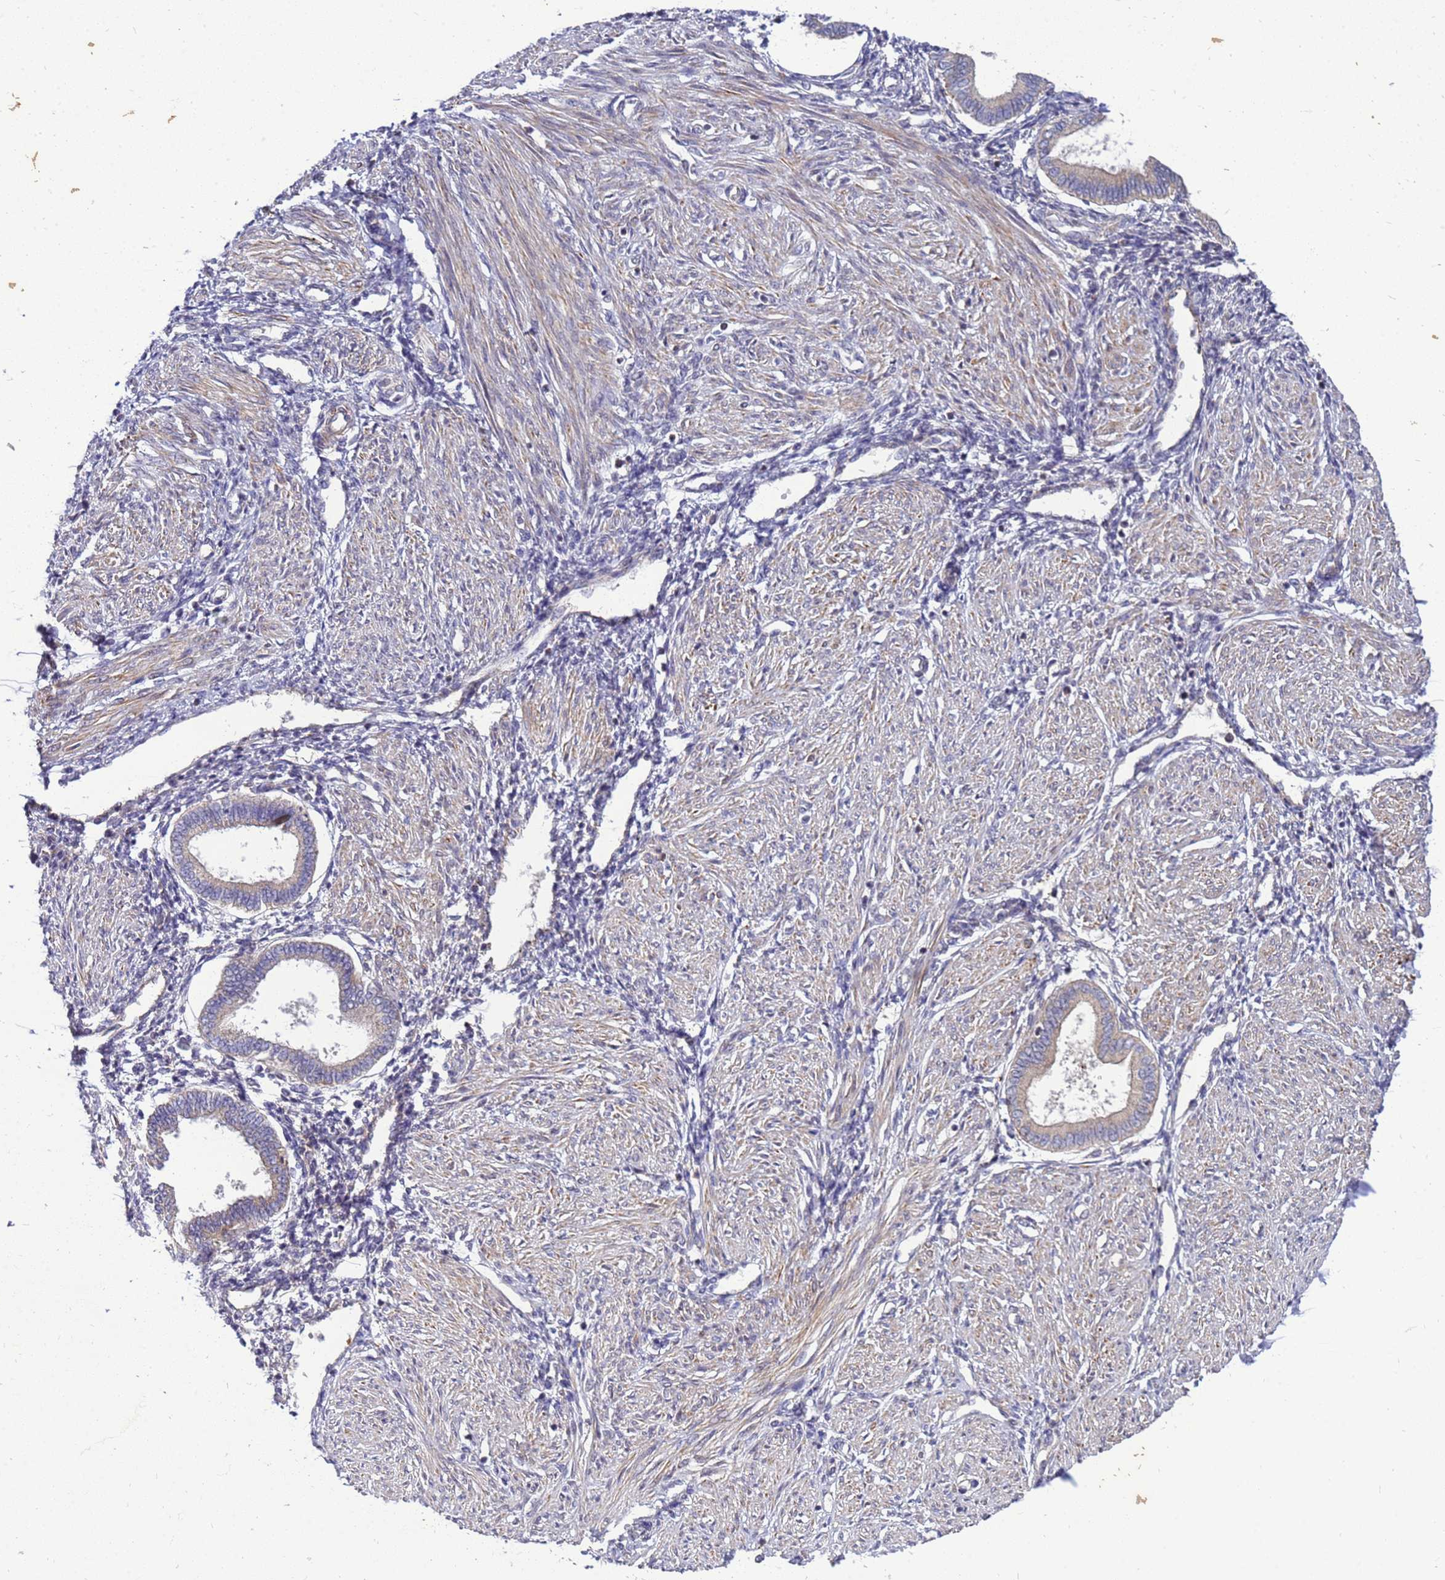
{"staining": {"intensity": "negative", "quantity": "none", "location": "none"}, "tissue": "endometrium", "cell_type": "Cells in endometrial stroma", "image_type": "normal", "snomed": [{"axis": "morphology", "description": "Normal tissue, NOS"}, {"axis": "topography", "description": "Endometrium"}], "caption": "High power microscopy photomicrograph of an immunohistochemistry photomicrograph of normal endometrium, revealing no significant positivity in cells in endometrial stroma.", "gene": "C12orf43", "patient": {"sex": "female", "age": 53}}